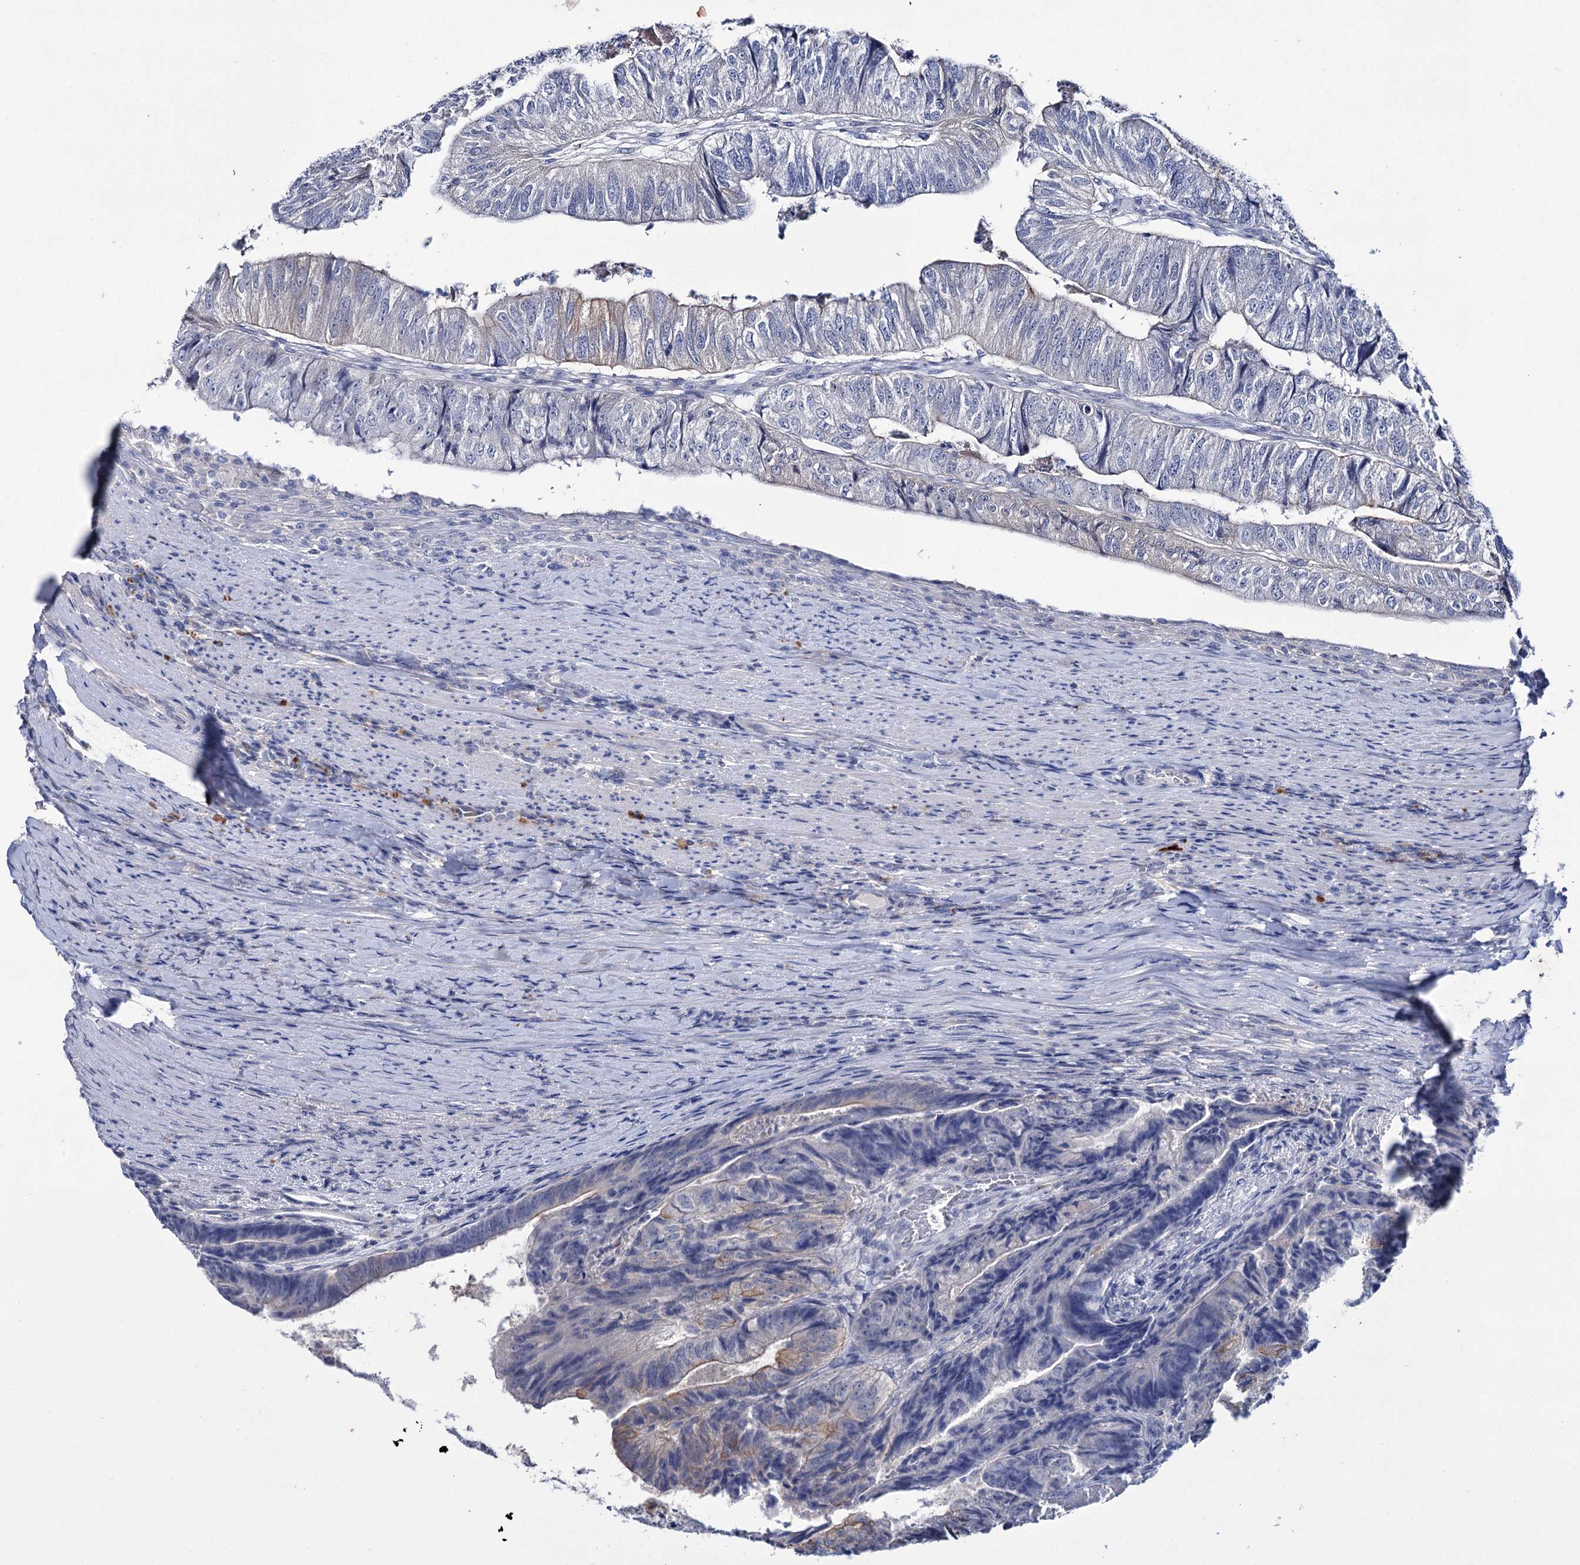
{"staining": {"intensity": "weak", "quantity": "<25%", "location": "cytoplasmic/membranous"}, "tissue": "colorectal cancer", "cell_type": "Tumor cells", "image_type": "cancer", "snomed": [{"axis": "morphology", "description": "Adenocarcinoma, NOS"}, {"axis": "topography", "description": "Colon"}], "caption": "A high-resolution image shows immunohistochemistry (IHC) staining of colorectal cancer, which shows no significant staining in tumor cells.", "gene": "LYZL4", "patient": {"sex": "female", "age": 67}}